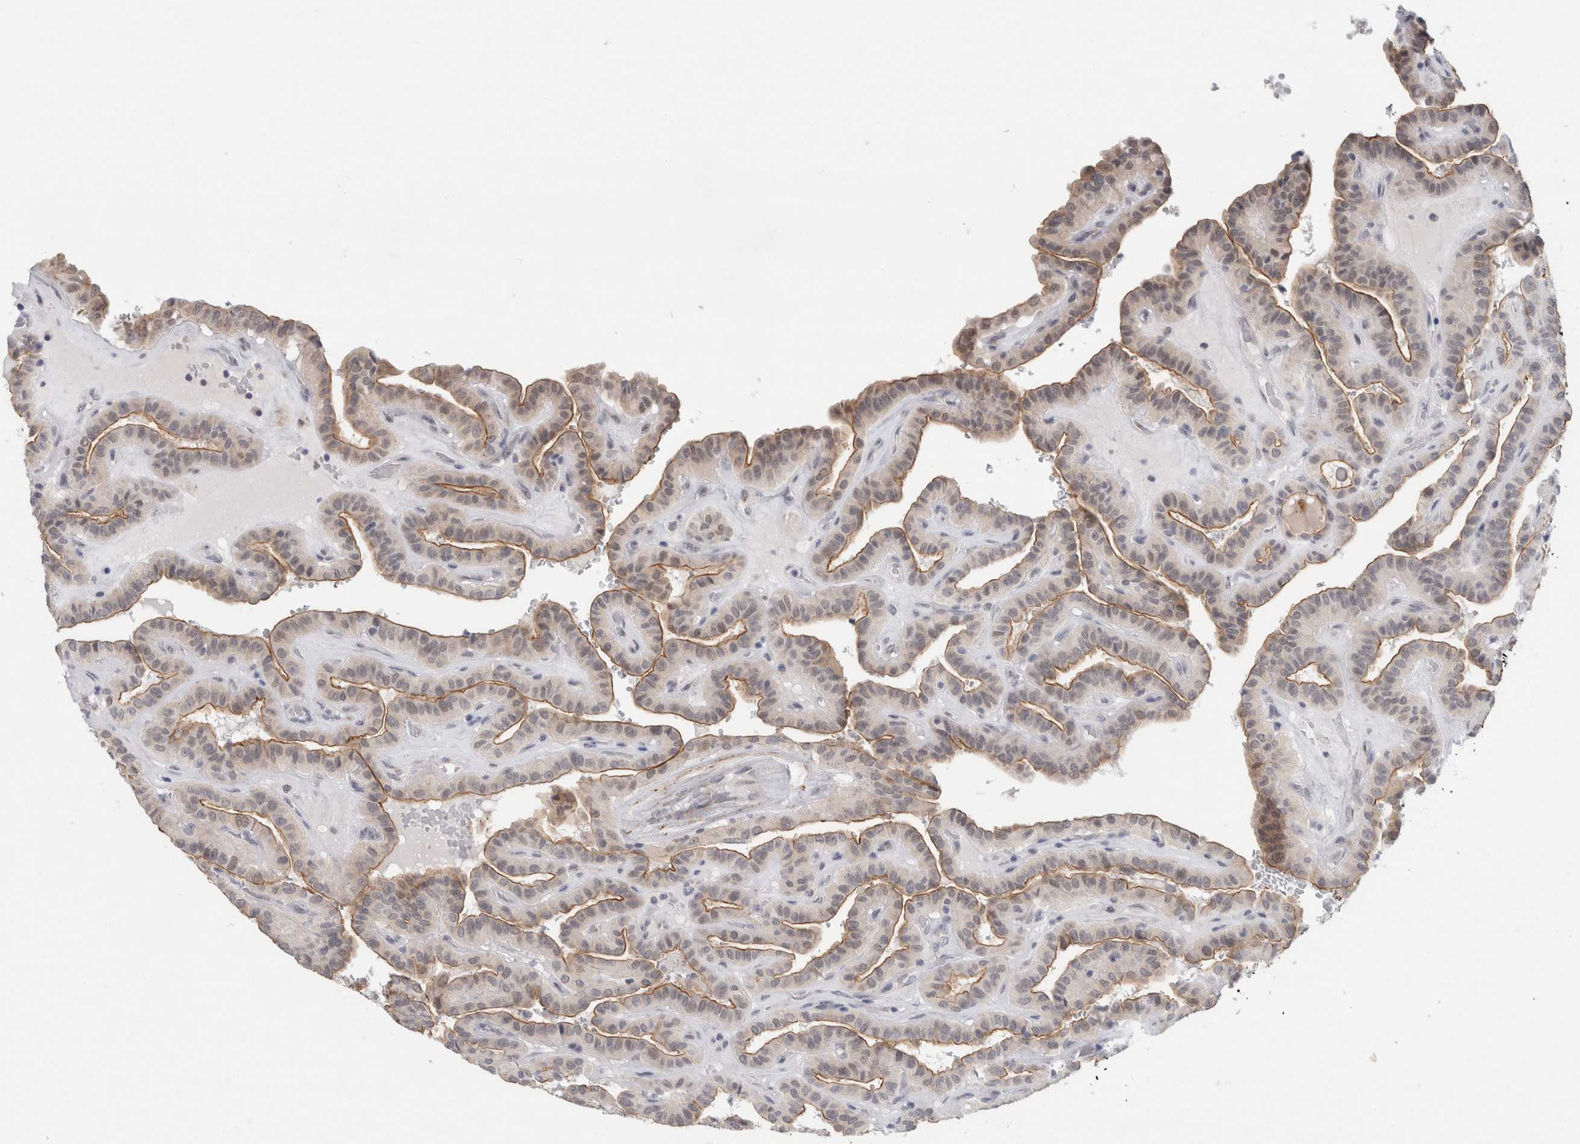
{"staining": {"intensity": "moderate", "quantity": "25%-75%", "location": "cytoplasmic/membranous"}, "tissue": "thyroid cancer", "cell_type": "Tumor cells", "image_type": "cancer", "snomed": [{"axis": "morphology", "description": "Papillary adenocarcinoma, NOS"}, {"axis": "topography", "description": "Thyroid gland"}], "caption": "Thyroid papillary adenocarcinoma tissue displays moderate cytoplasmic/membranous expression in about 25%-75% of tumor cells, visualized by immunohistochemistry.", "gene": "NIPA1", "patient": {"sex": "male", "age": 77}}